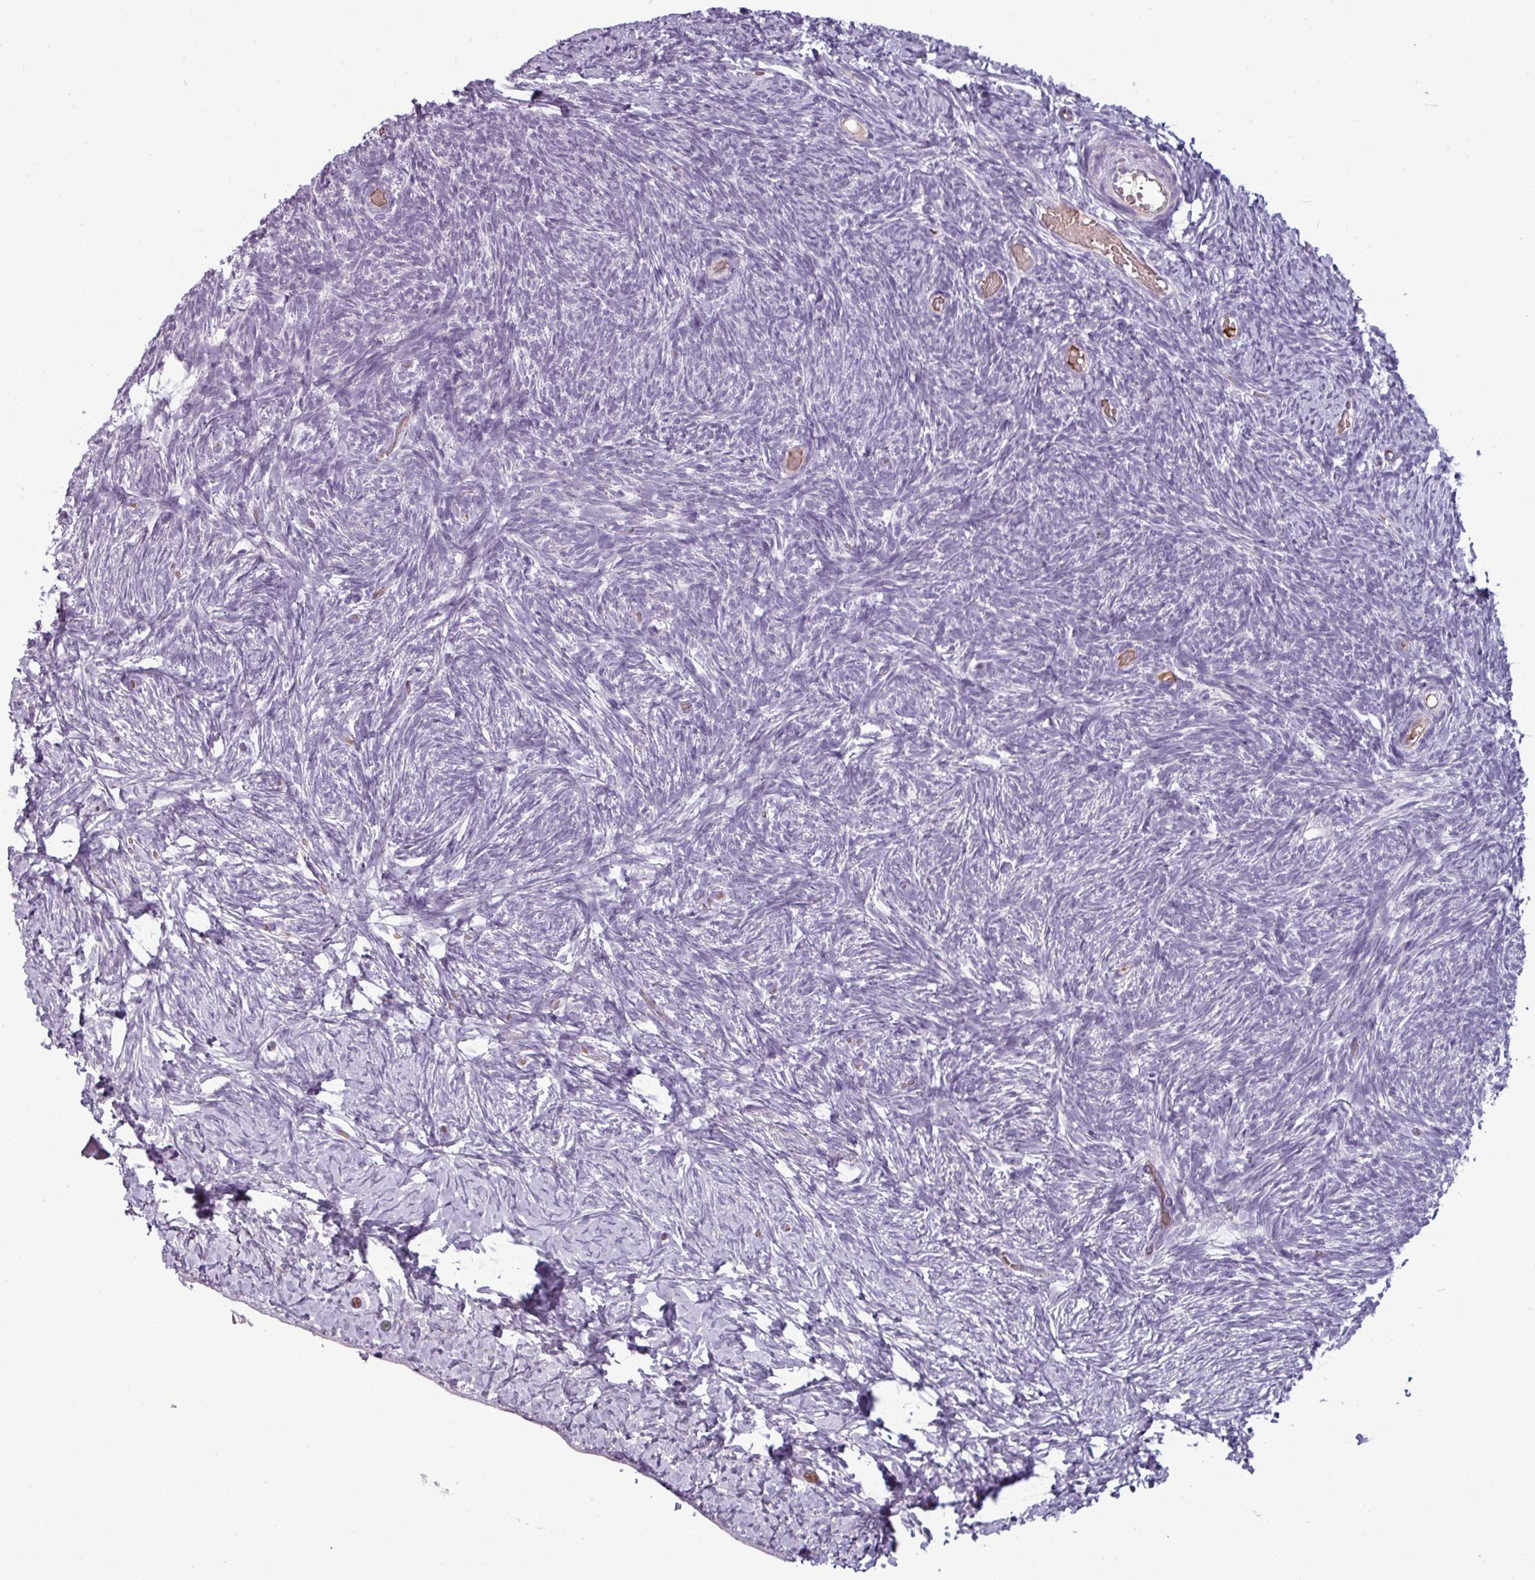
{"staining": {"intensity": "negative", "quantity": "none", "location": "none"}, "tissue": "ovary", "cell_type": "Follicle cells", "image_type": "normal", "snomed": [{"axis": "morphology", "description": "Normal tissue, NOS"}, {"axis": "topography", "description": "Ovary"}], "caption": "Immunohistochemical staining of unremarkable ovary shows no significant expression in follicle cells. Brightfield microscopy of immunohistochemistry (IHC) stained with DAB (3,3'-diaminobenzidine) (brown) and hematoxylin (blue), captured at high magnification.", "gene": "AREL1", "patient": {"sex": "female", "age": 39}}